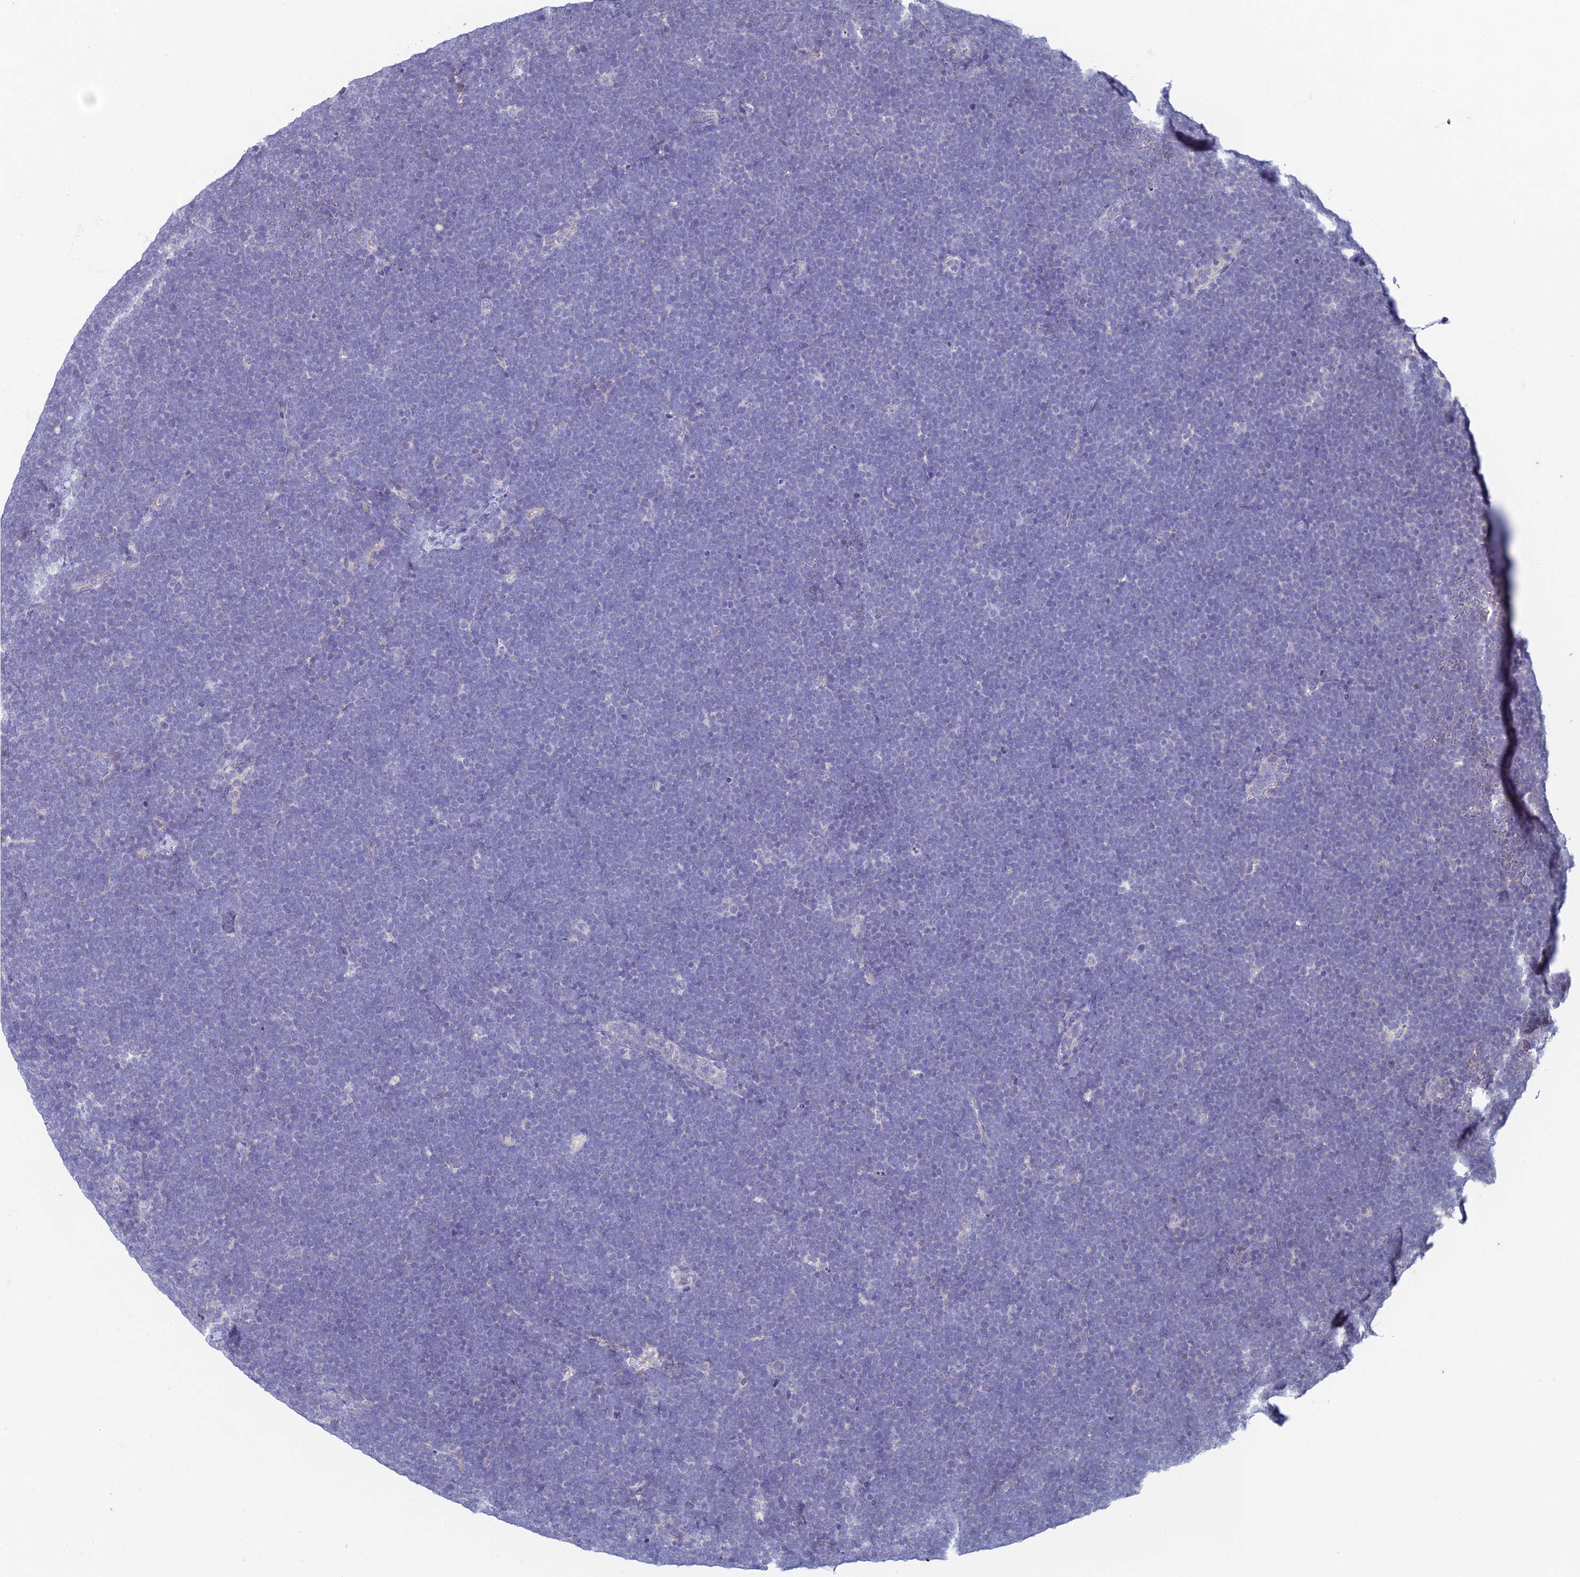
{"staining": {"intensity": "negative", "quantity": "none", "location": "none"}, "tissue": "lymphoma", "cell_type": "Tumor cells", "image_type": "cancer", "snomed": [{"axis": "morphology", "description": "Malignant lymphoma, non-Hodgkin's type, High grade"}, {"axis": "topography", "description": "Lymph node"}], "caption": "The histopathology image shows no significant expression in tumor cells of lymphoma.", "gene": "EEF2KMT", "patient": {"sex": "male", "age": 13}}